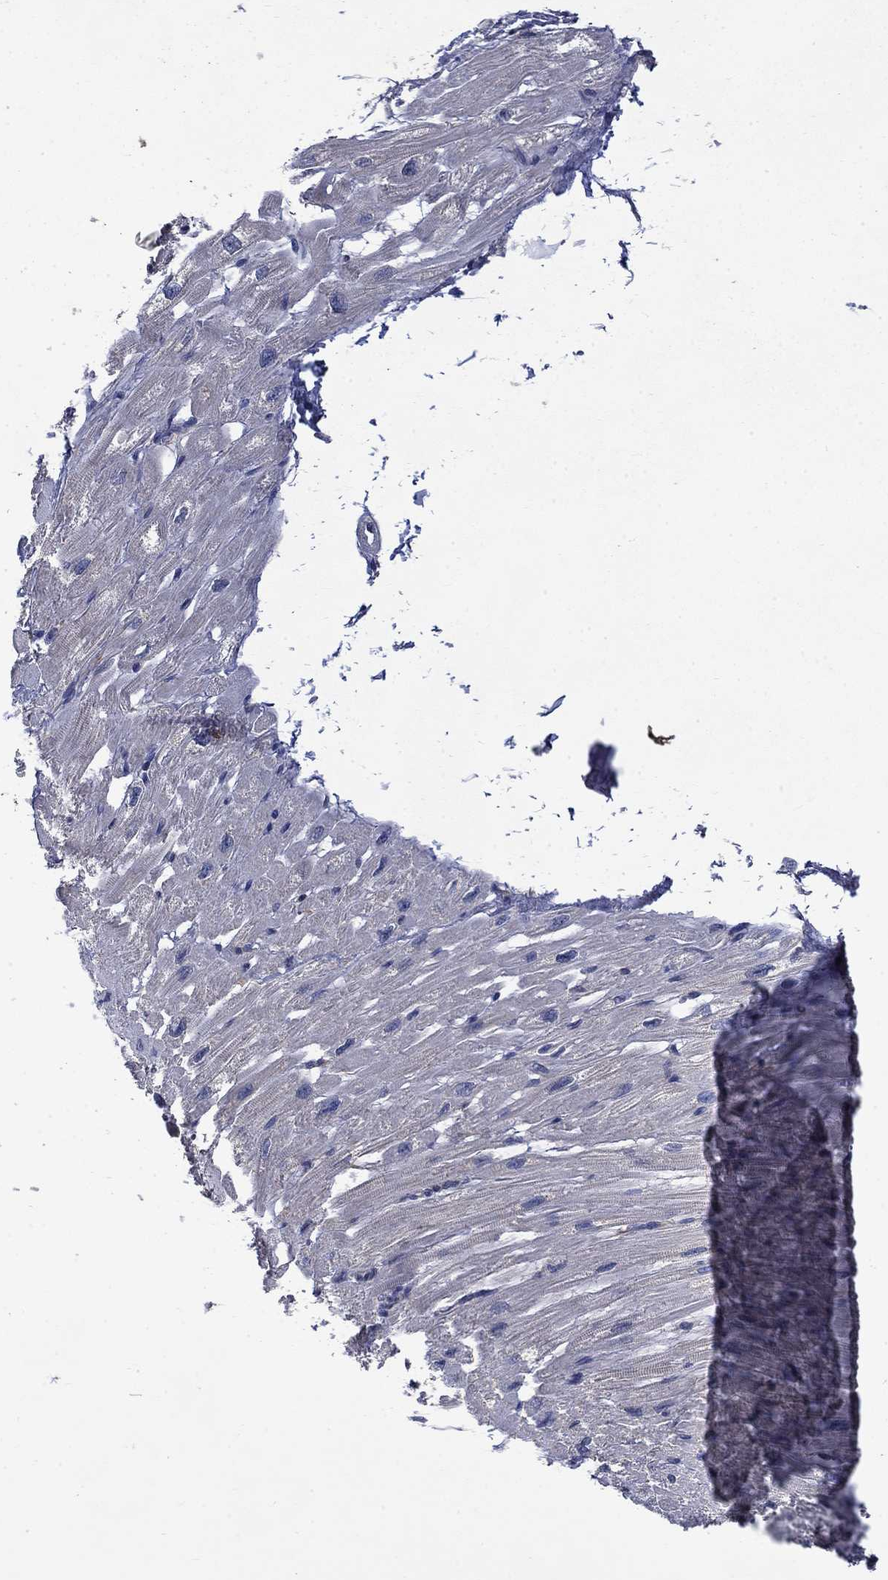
{"staining": {"intensity": "negative", "quantity": "none", "location": "none"}, "tissue": "heart muscle", "cell_type": "Cardiomyocytes", "image_type": "normal", "snomed": [{"axis": "morphology", "description": "Normal tissue, NOS"}, {"axis": "topography", "description": "Heart"}], "caption": "Cardiomyocytes are negative for brown protein staining in unremarkable heart muscle.", "gene": "HSPA12A", "patient": {"sex": "male", "age": 66}}